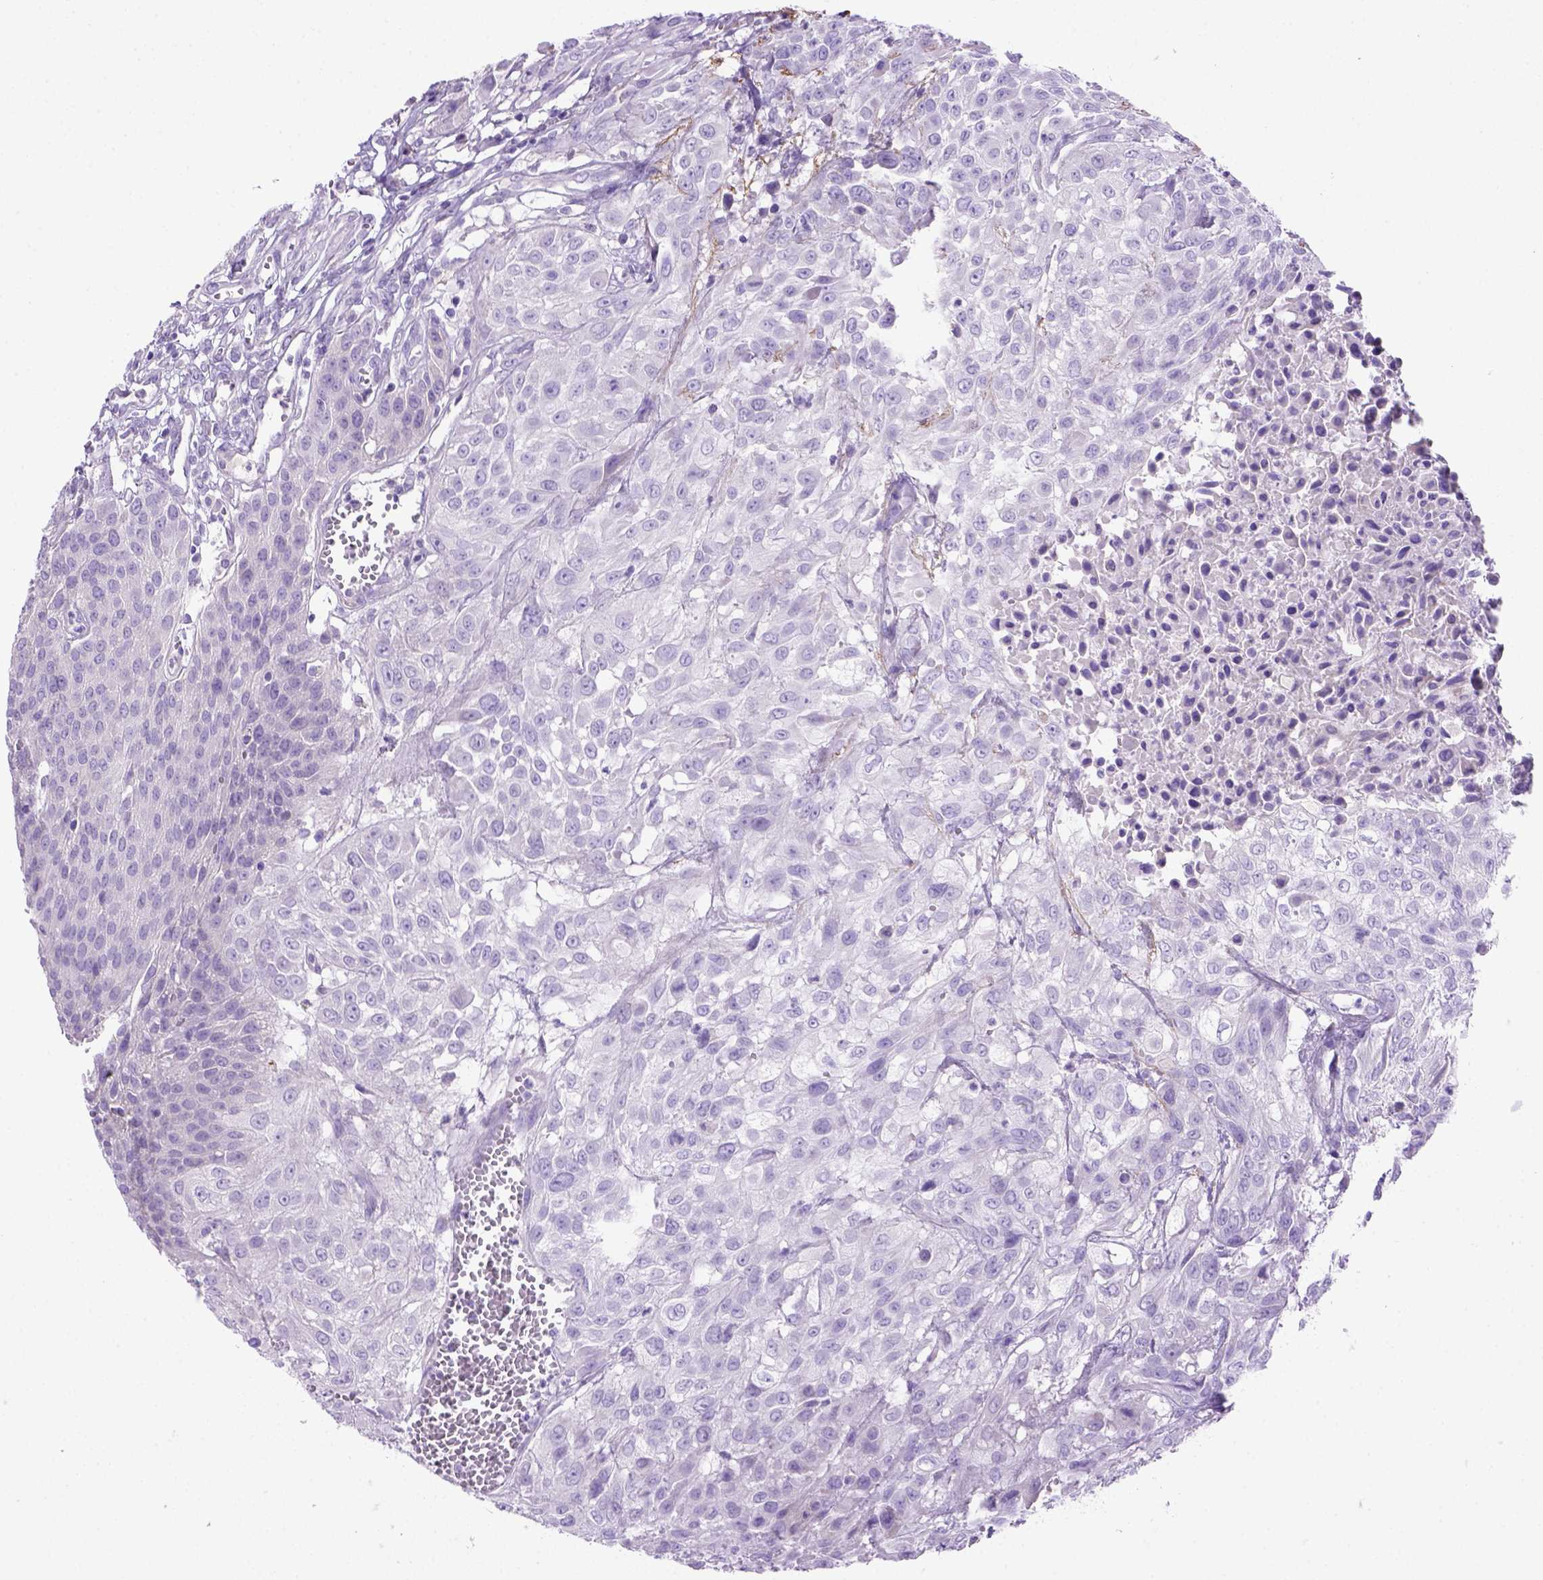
{"staining": {"intensity": "negative", "quantity": "none", "location": "none"}, "tissue": "urothelial cancer", "cell_type": "Tumor cells", "image_type": "cancer", "snomed": [{"axis": "morphology", "description": "Urothelial carcinoma, High grade"}, {"axis": "topography", "description": "Urinary bladder"}], "caption": "Tumor cells show no significant protein expression in urothelial cancer. The staining is performed using DAB (3,3'-diaminobenzidine) brown chromogen with nuclei counter-stained in using hematoxylin.", "gene": "SIRPD", "patient": {"sex": "male", "age": 57}}